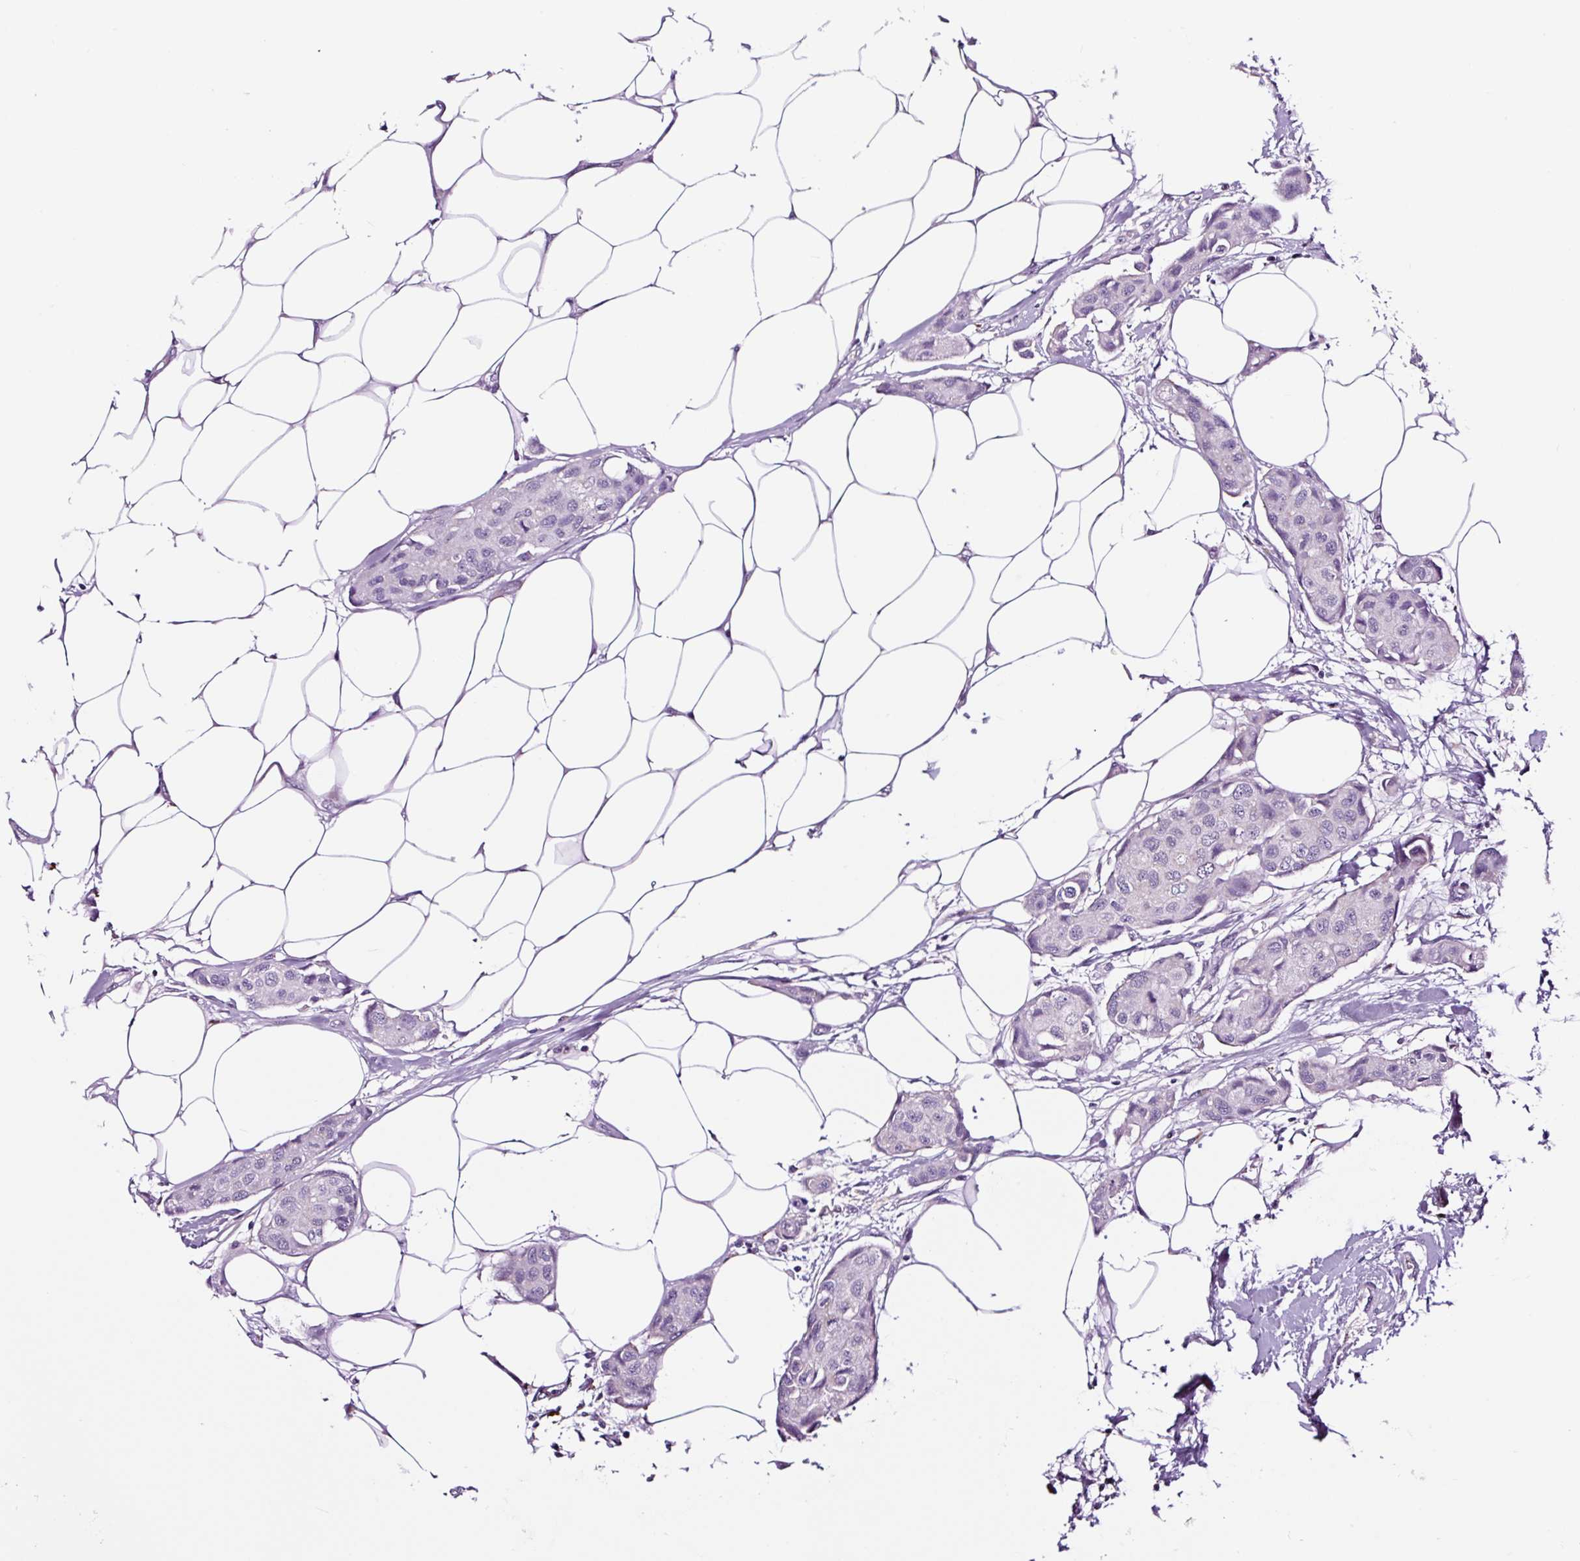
{"staining": {"intensity": "negative", "quantity": "none", "location": "none"}, "tissue": "breast cancer", "cell_type": "Tumor cells", "image_type": "cancer", "snomed": [{"axis": "morphology", "description": "Duct carcinoma"}, {"axis": "topography", "description": "Breast"}, {"axis": "topography", "description": "Lymph node"}], "caption": "Micrograph shows no protein staining in tumor cells of breast cancer tissue.", "gene": "TAFA3", "patient": {"sex": "female", "age": 80}}